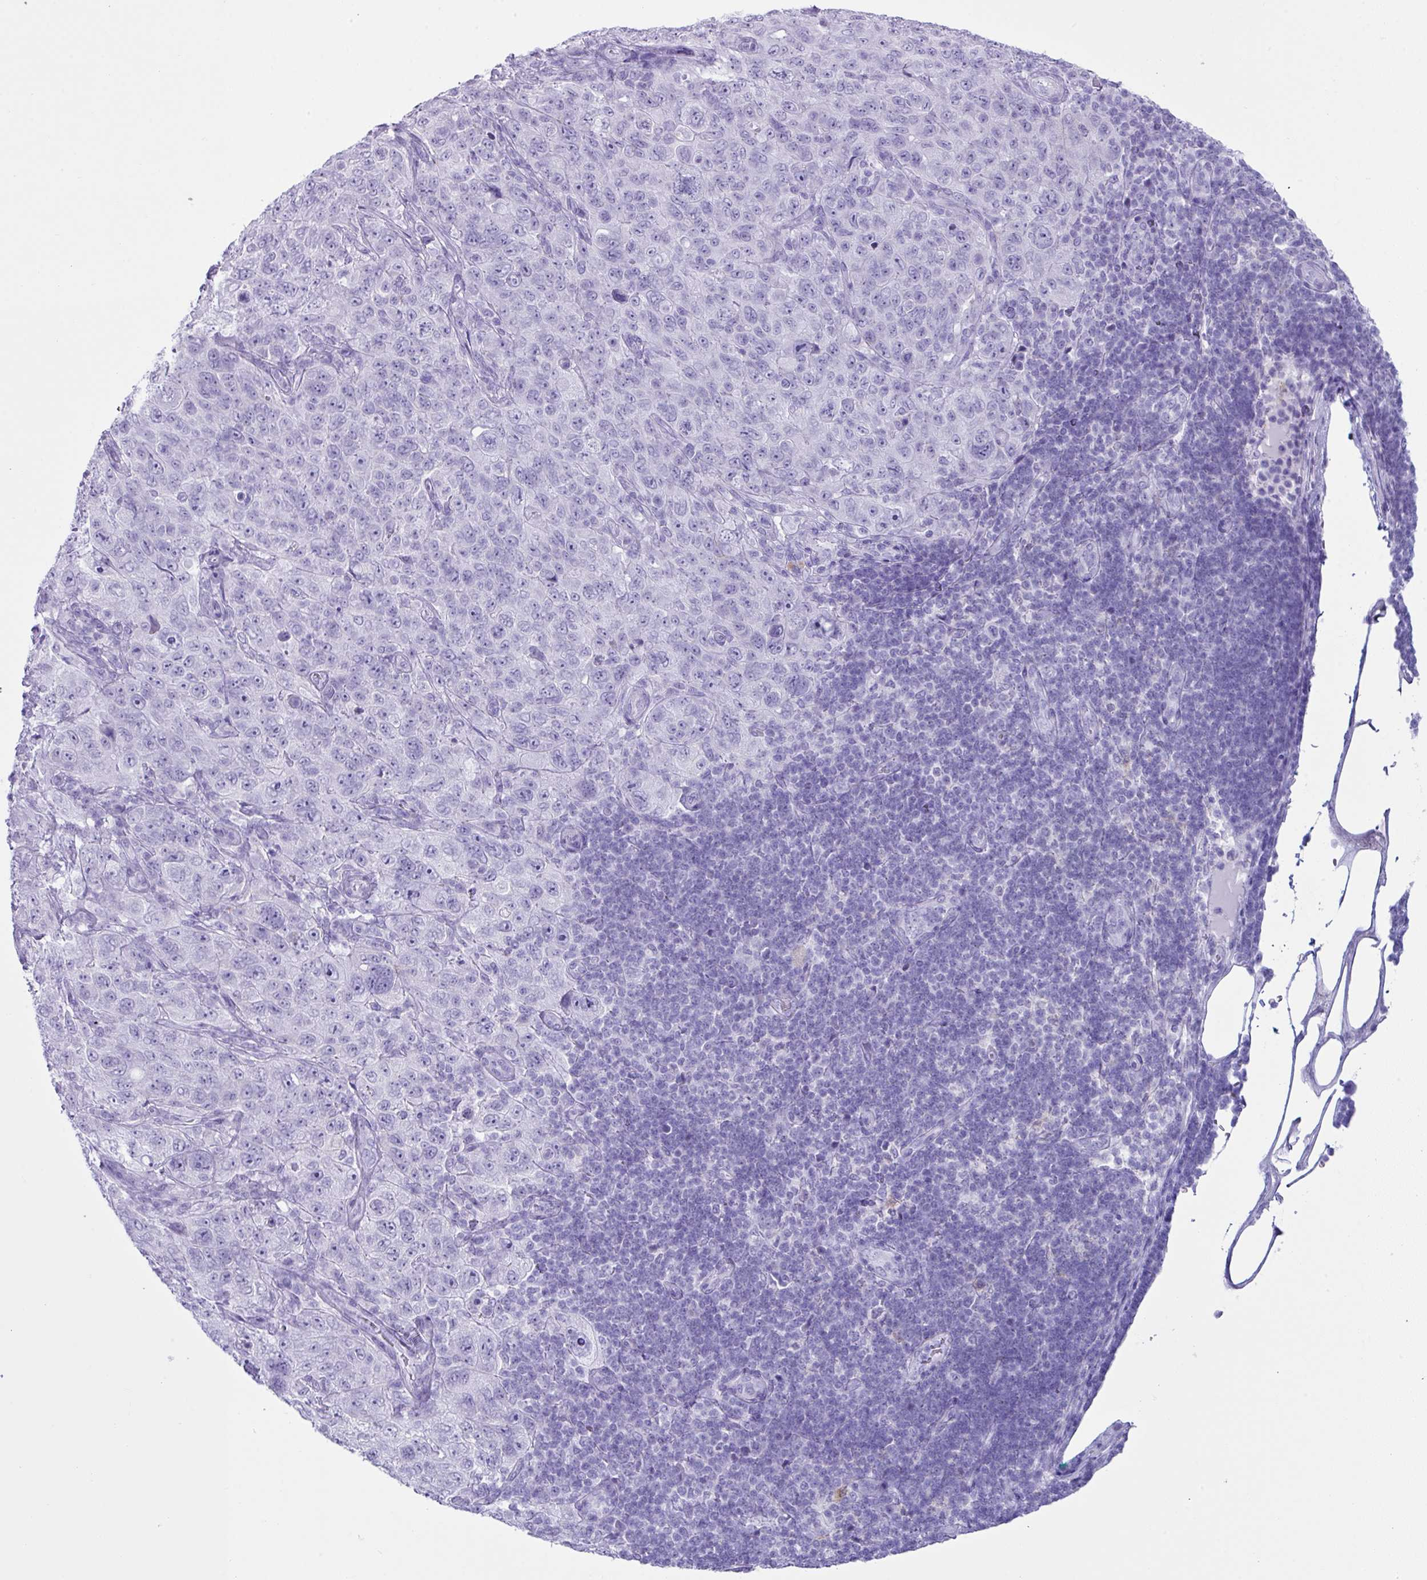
{"staining": {"intensity": "negative", "quantity": "none", "location": "none"}, "tissue": "pancreatic cancer", "cell_type": "Tumor cells", "image_type": "cancer", "snomed": [{"axis": "morphology", "description": "Adenocarcinoma, NOS"}, {"axis": "topography", "description": "Pancreas"}], "caption": "The IHC photomicrograph has no significant staining in tumor cells of pancreatic adenocarcinoma tissue.", "gene": "NCCRP1", "patient": {"sex": "male", "age": 68}}